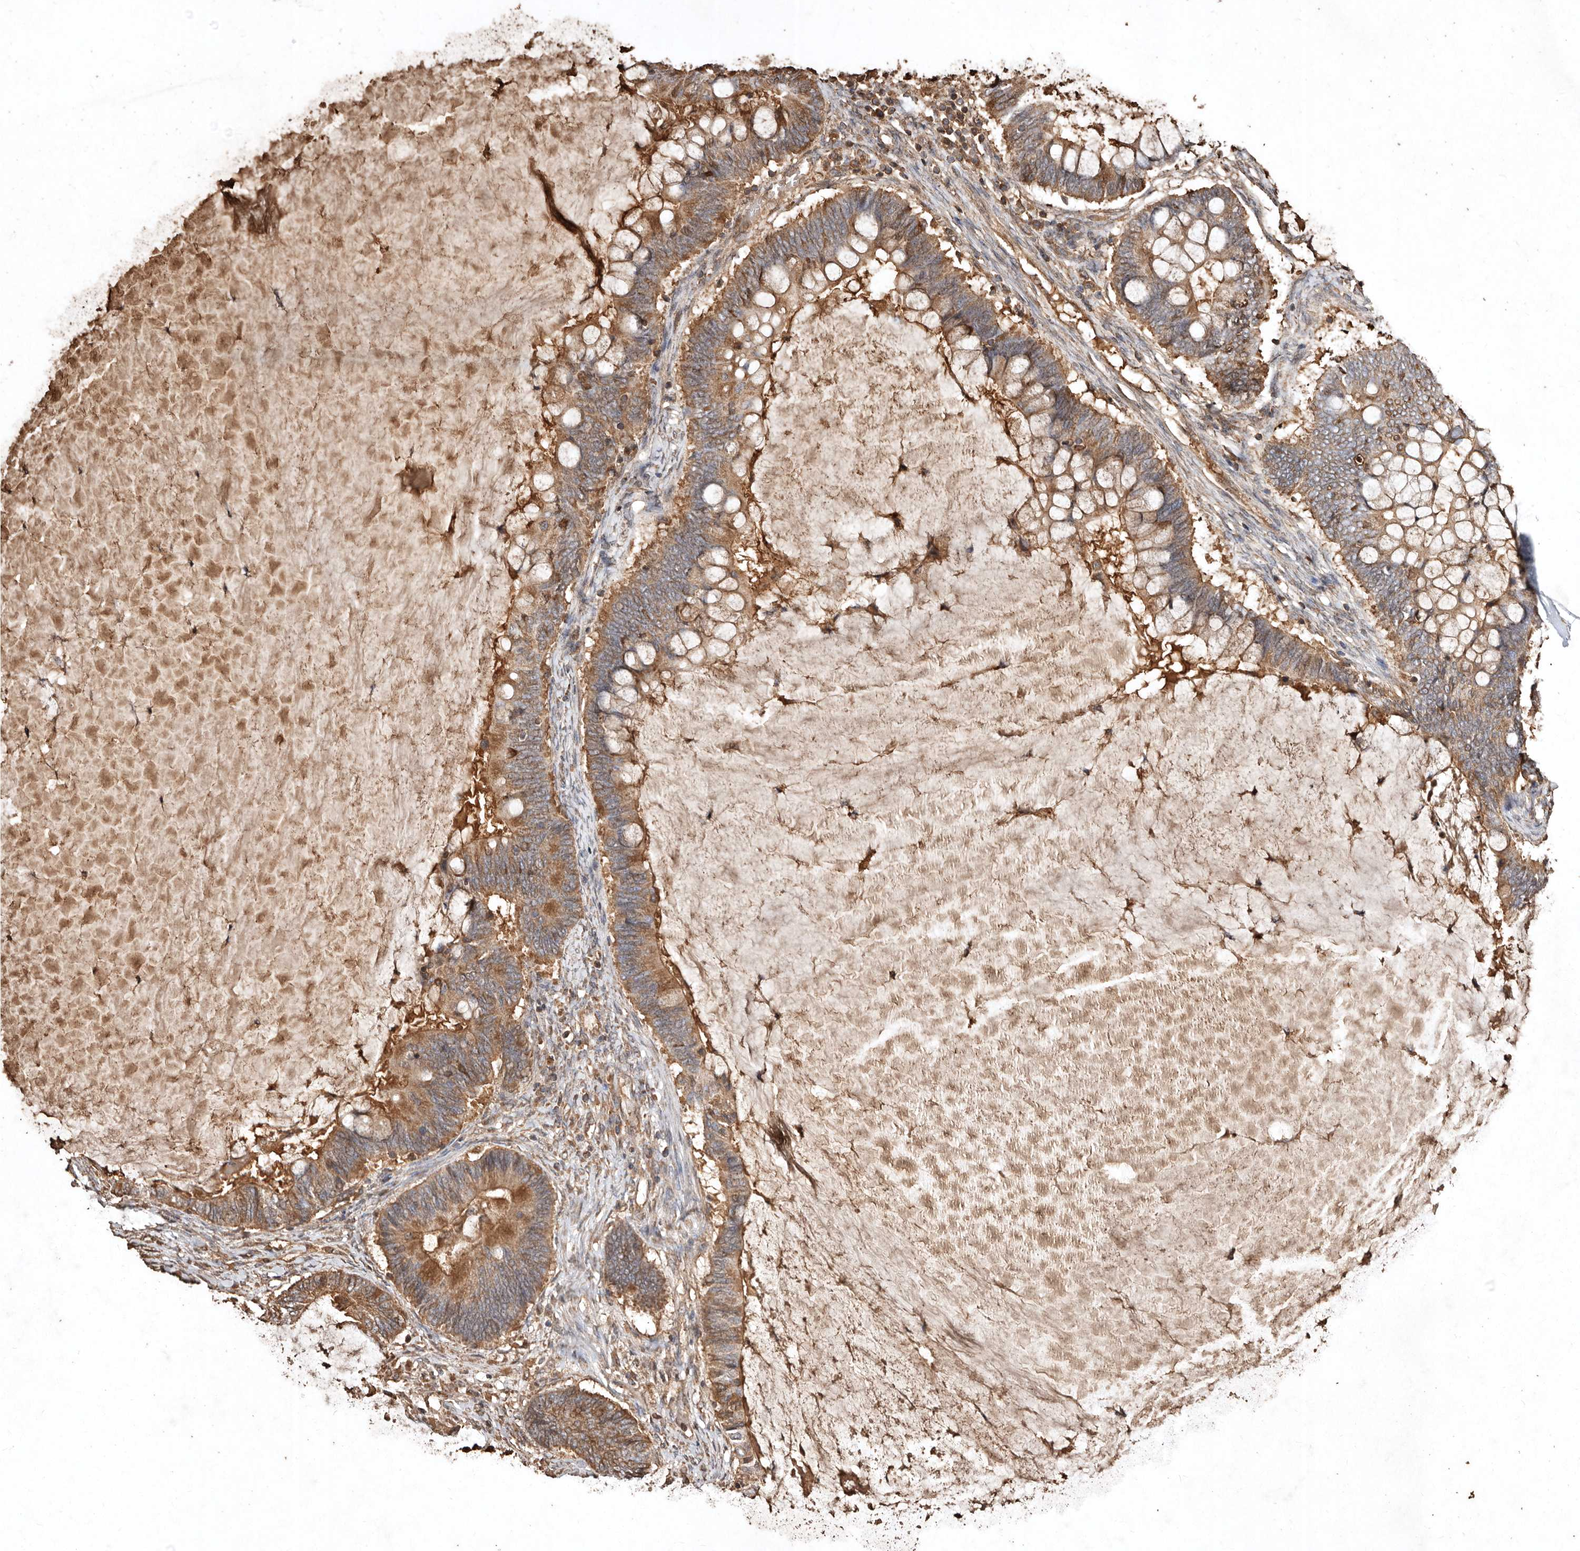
{"staining": {"intensity": "moderate", "quantity": ">75%", "location": "cytoplasmic/membranous"}, "tissue": "ovarian cancer", "cell_type": "Tumor cells", "image_type": "cancer", "snomed": [{"axis": "morphology", "description": "Cystadenocarcinoma, mucinous, NOS"}, {"axis": "topography", "description": "Ovary"}], "caption": "DAB immunohistochemical staining of ovarian mucinous cystadenocarcinoma demonstrates moderate cytoplasmic/membranous protein expression in approximately >75% of tumor cells. The protein is stained brown, and the nuclei are stained in blue (DAB (3,3'-diaminobenzidine) IHC with brightfield microscopy, high magnification).", "gene": "FARS2", "patient": {"sex": "female", "age": 61}}